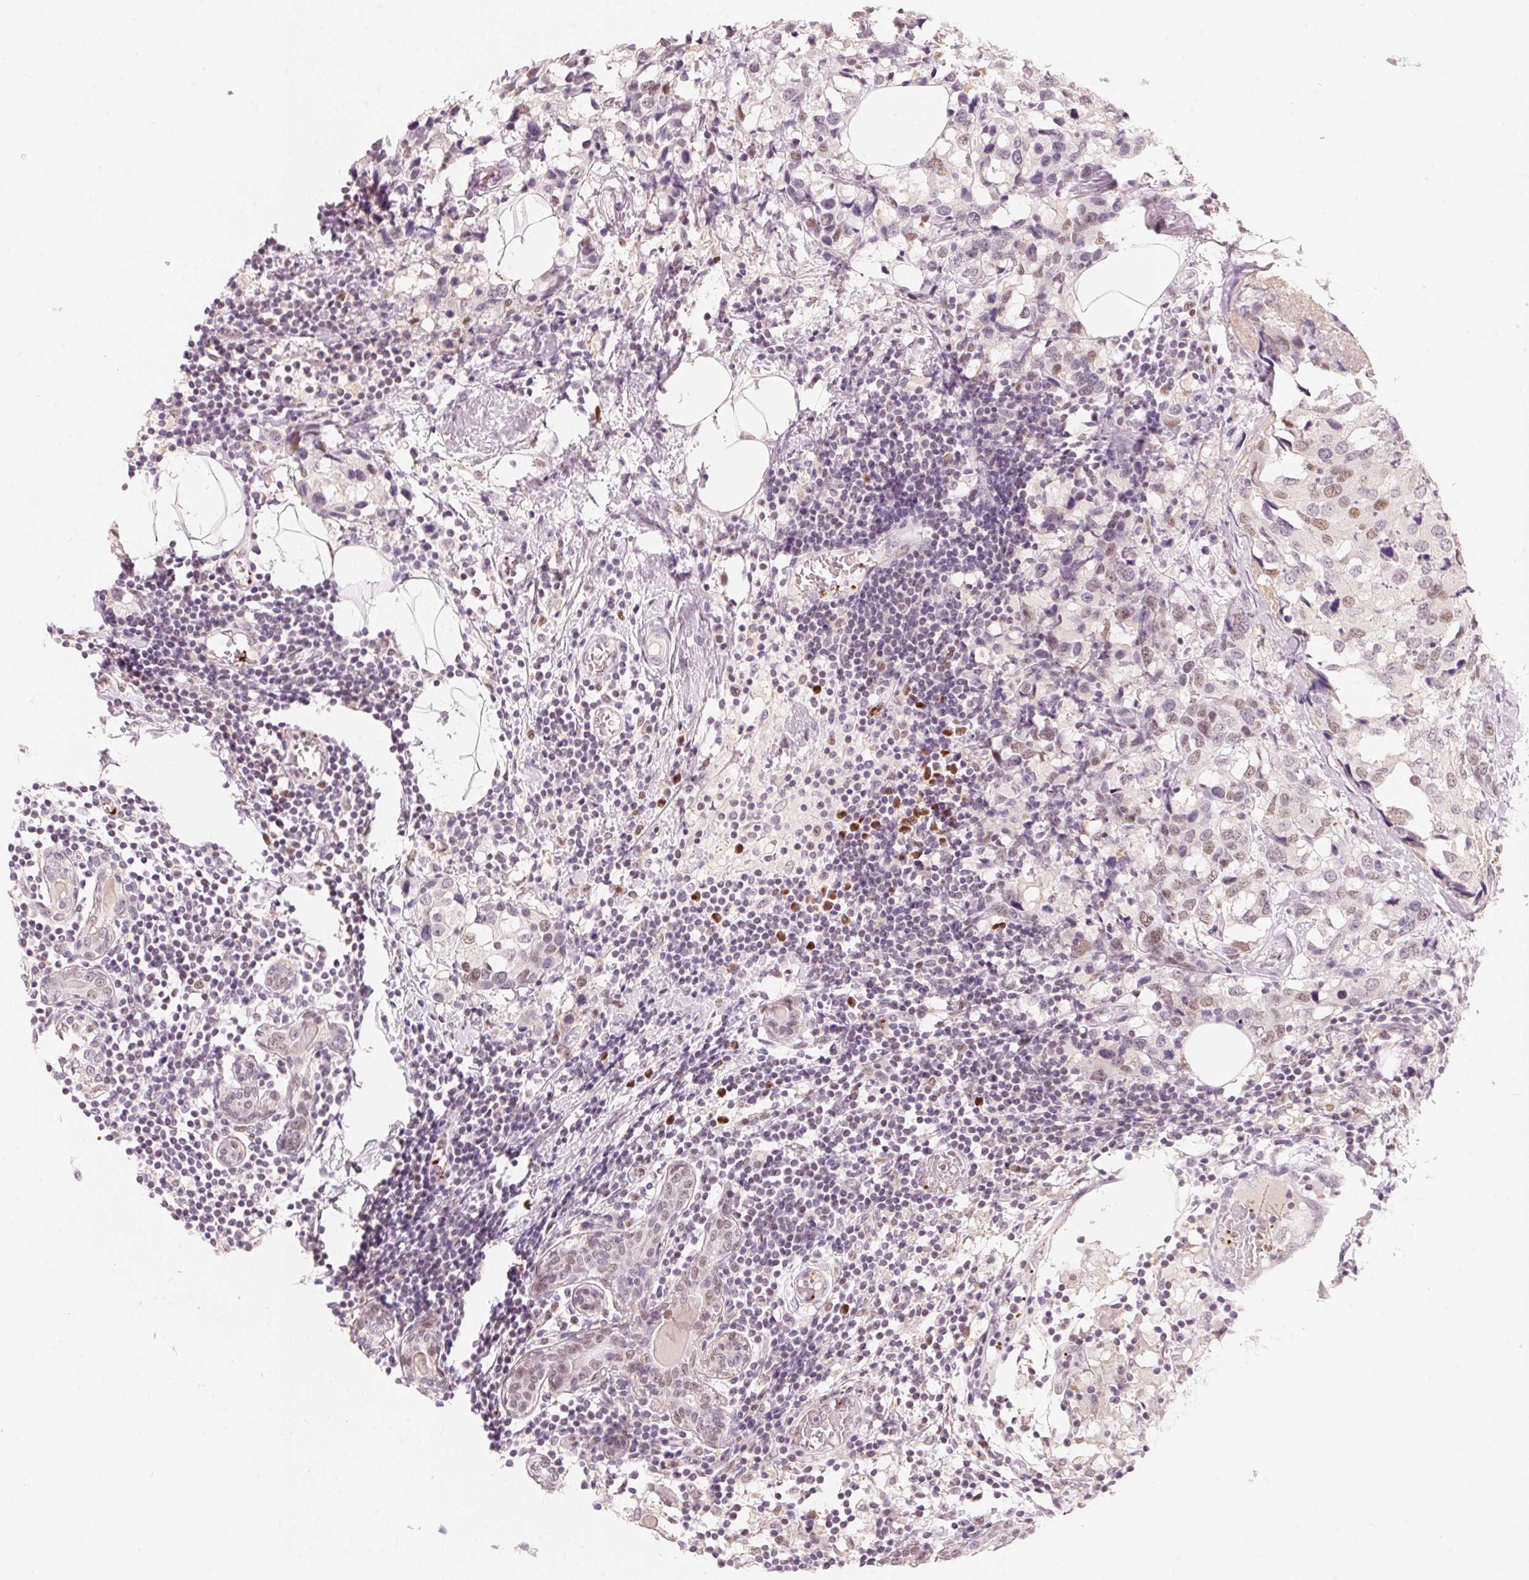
{"staining": {"intensity": "weak", "quantity": ">75%", "location": "nuclear"}, "tissue": "breast cancer", "cell_type": "Tumor cells", "image_type": "cancer", "snomed": [{"axis": "morphology", "description": "Lobular carcinoma"}, {"axis": "topography", "description": "Breast"}], "caption": "A high-resolution photomicrograph shows immunohistochemistry staining of breast cancer, which exhibits weak nuclear positivity in about >75% of tumor cells.", "gene": "ARHGAP22", "patient": {"sex": "female", "age": 59}}